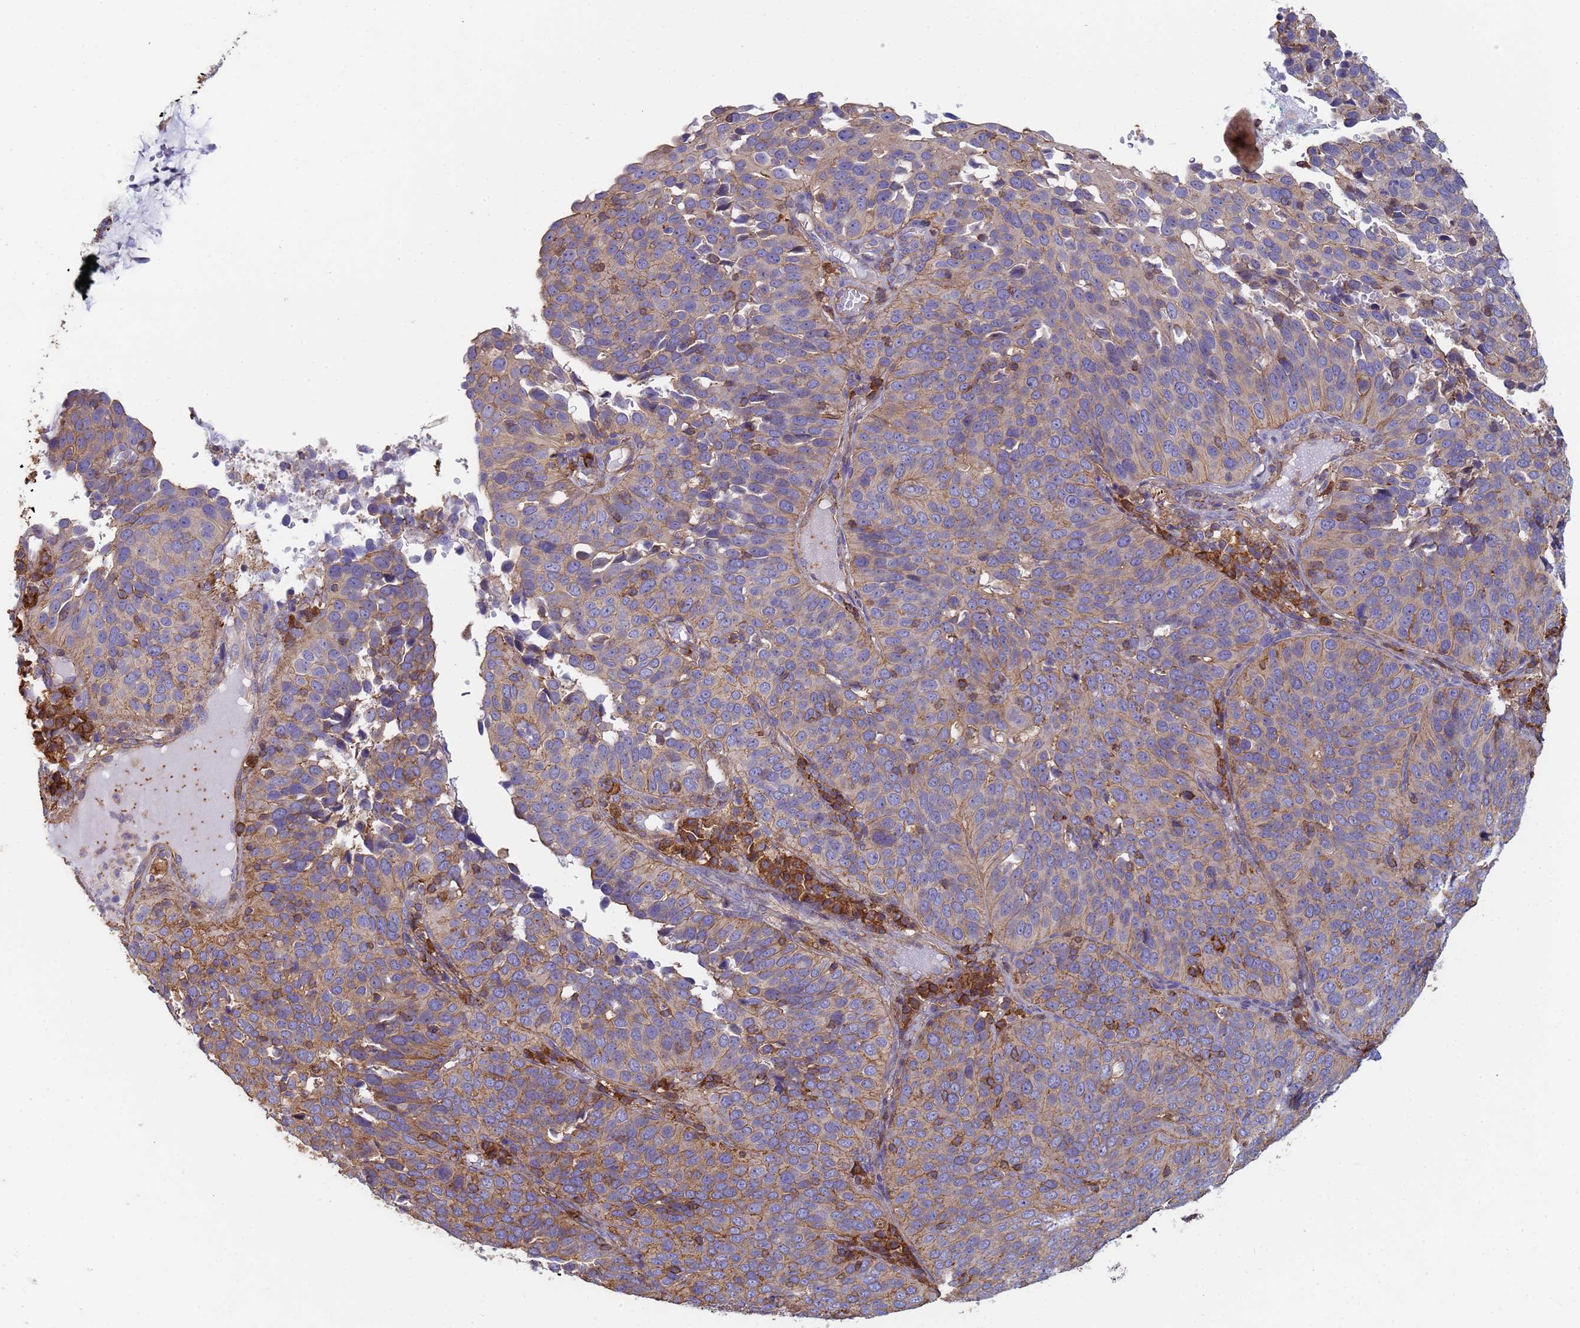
{"staining": {"intensity": "weak", "quantity": "<25%", "location": "cytoplasmic/membranous"}, "tissue": "cervical cancer", "cell_type": "Tumor cells", "image_type": "cancer", "snomed": [{"axis": "morphology", "description": "Squamous cell carcinoma, NOS"}, {"axis": "topography", "description": "Cervix"}], "caption": "Micrograph shows no protein expression in tumor cells of squamous cell carcinoma (cervical) tissue. Nuclei are stained in blue.", "gene": "ZNG1B", "patient": {"sex": "female", "age": 36}}